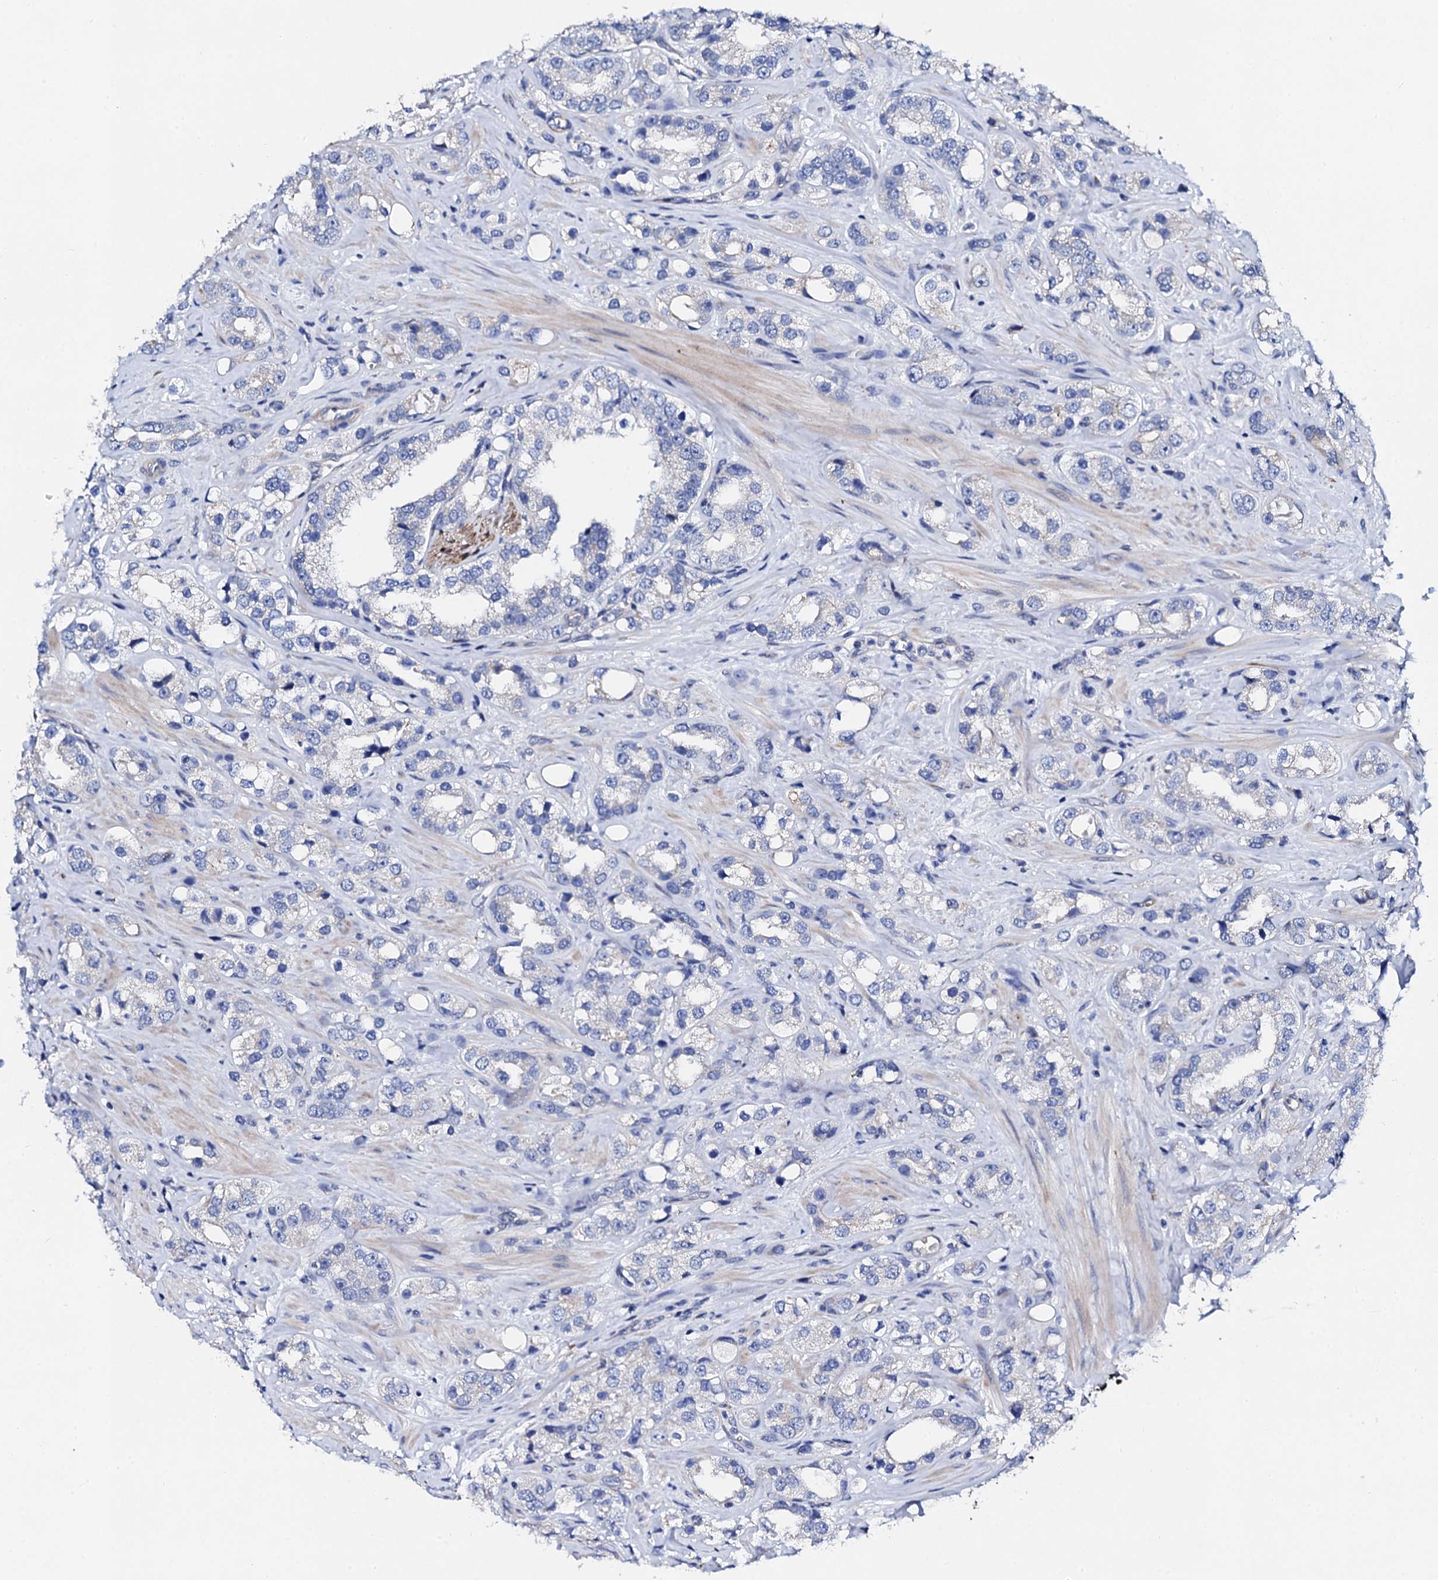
{"staining": {"intensity": "negative", "quantity": "none", "location": "none"}, "tissue": "prostate cancer", "cell_type": "Tumor cells", "image_type": "cancer", "snomed": [{"axis": "morphology", "description": "Adenocarcinoma, NOS"}, {"axis": "topography", "description": "Prostate"}], "caption": "Tumor cells are negative for brown protein staining in prostate cancer (adenocarcinoma).", "gene": "KLHL32", "patient": {"sex": "male", "age": 79}}